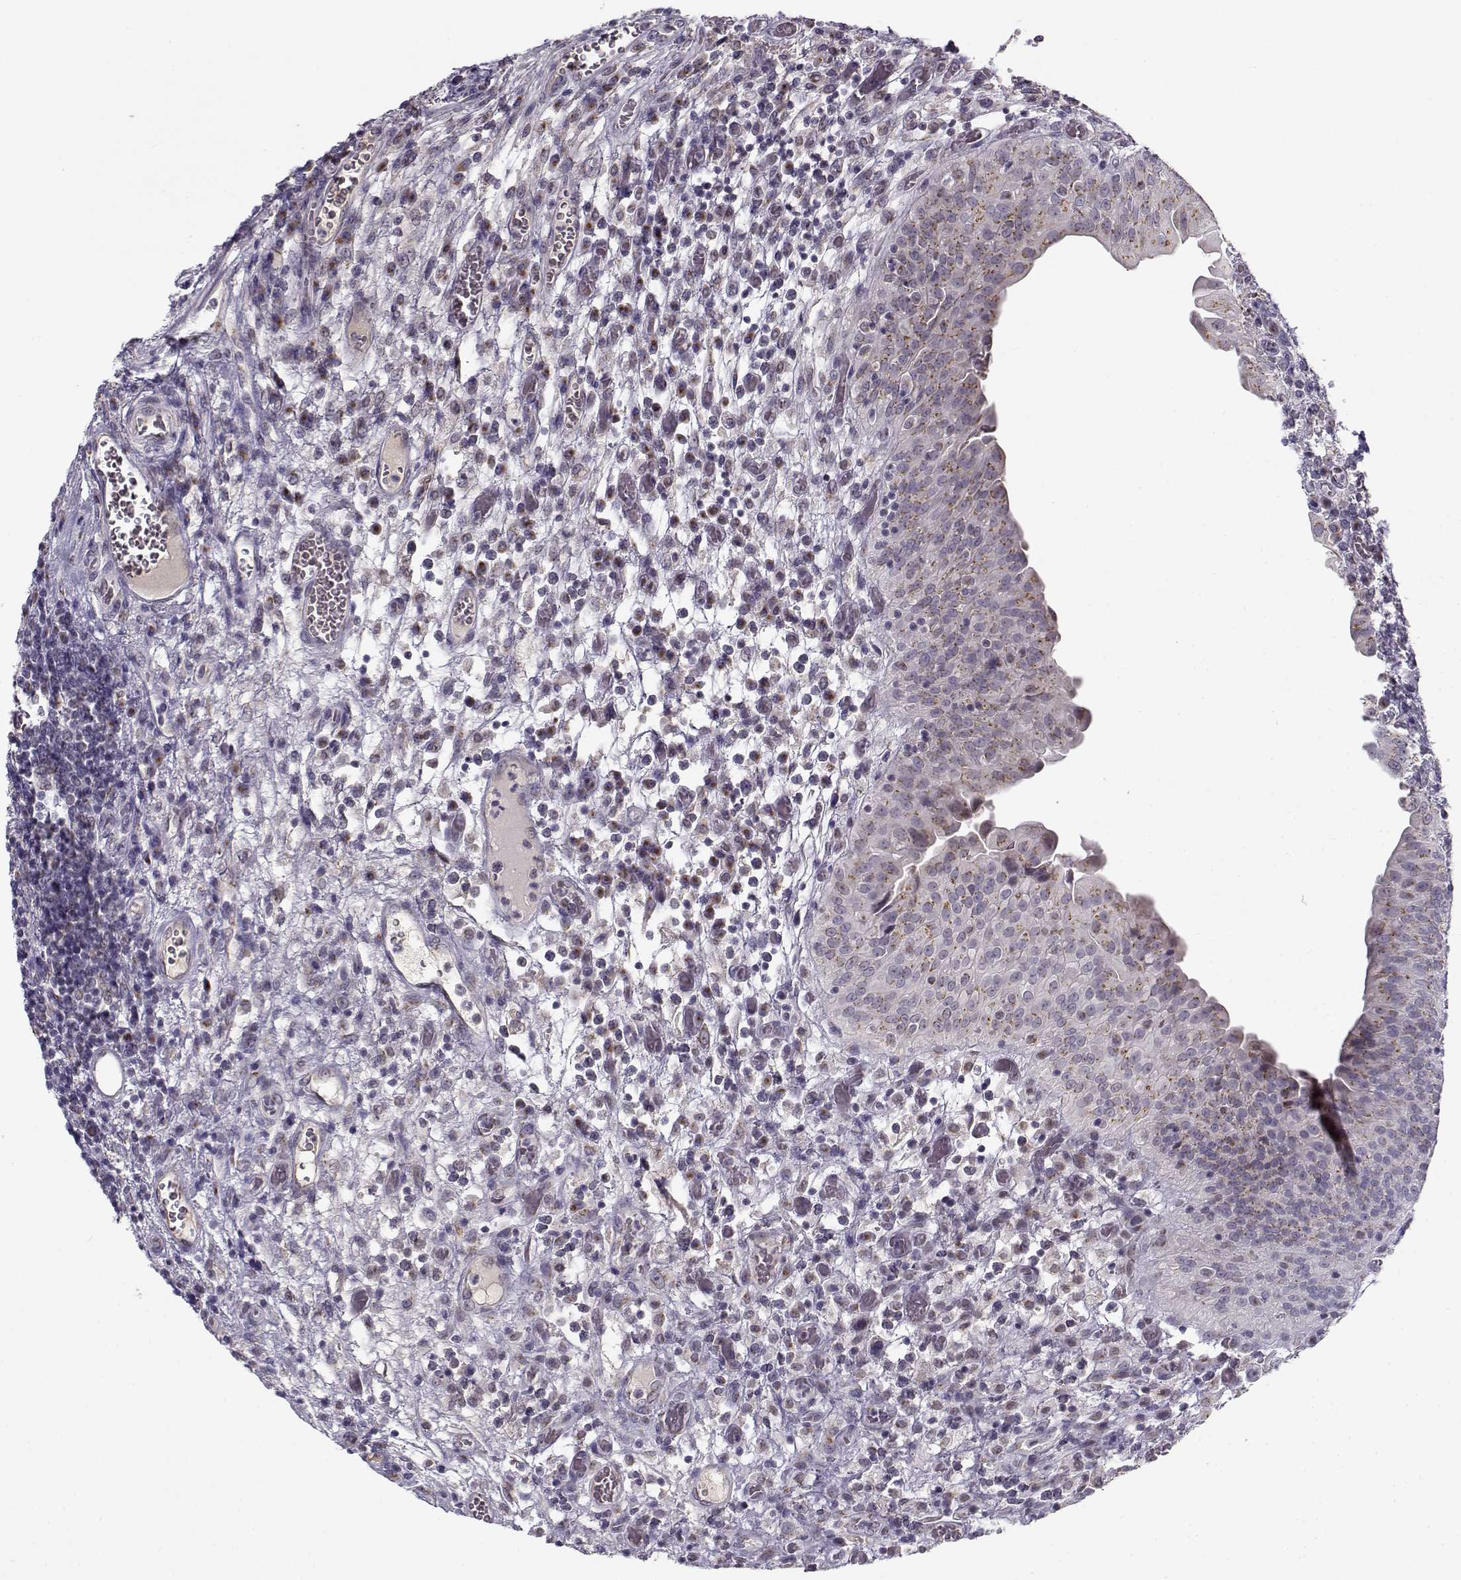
{"staining": {"intensity": "weak", "quantity": ">75%", "location": "cytoplasmic/membranous"}, "tissue": "urothelial cancer", "cell_type": "Tumor cells", "image_type": "cancer", "snomed": [{"axis": "morphology", "description": "Urothelial carcinoma, High grade"}, {"axis": "topography", "description": "Urinary bladder"}], "caption": "Human urothelial cancer stained with a brown dye demonstrates weak cytoplasmic/membranous positive expression in approximately >75% of tumor cells.", "gene": "SLC4A5", "patient": {"sex": "male", "age": 60}}